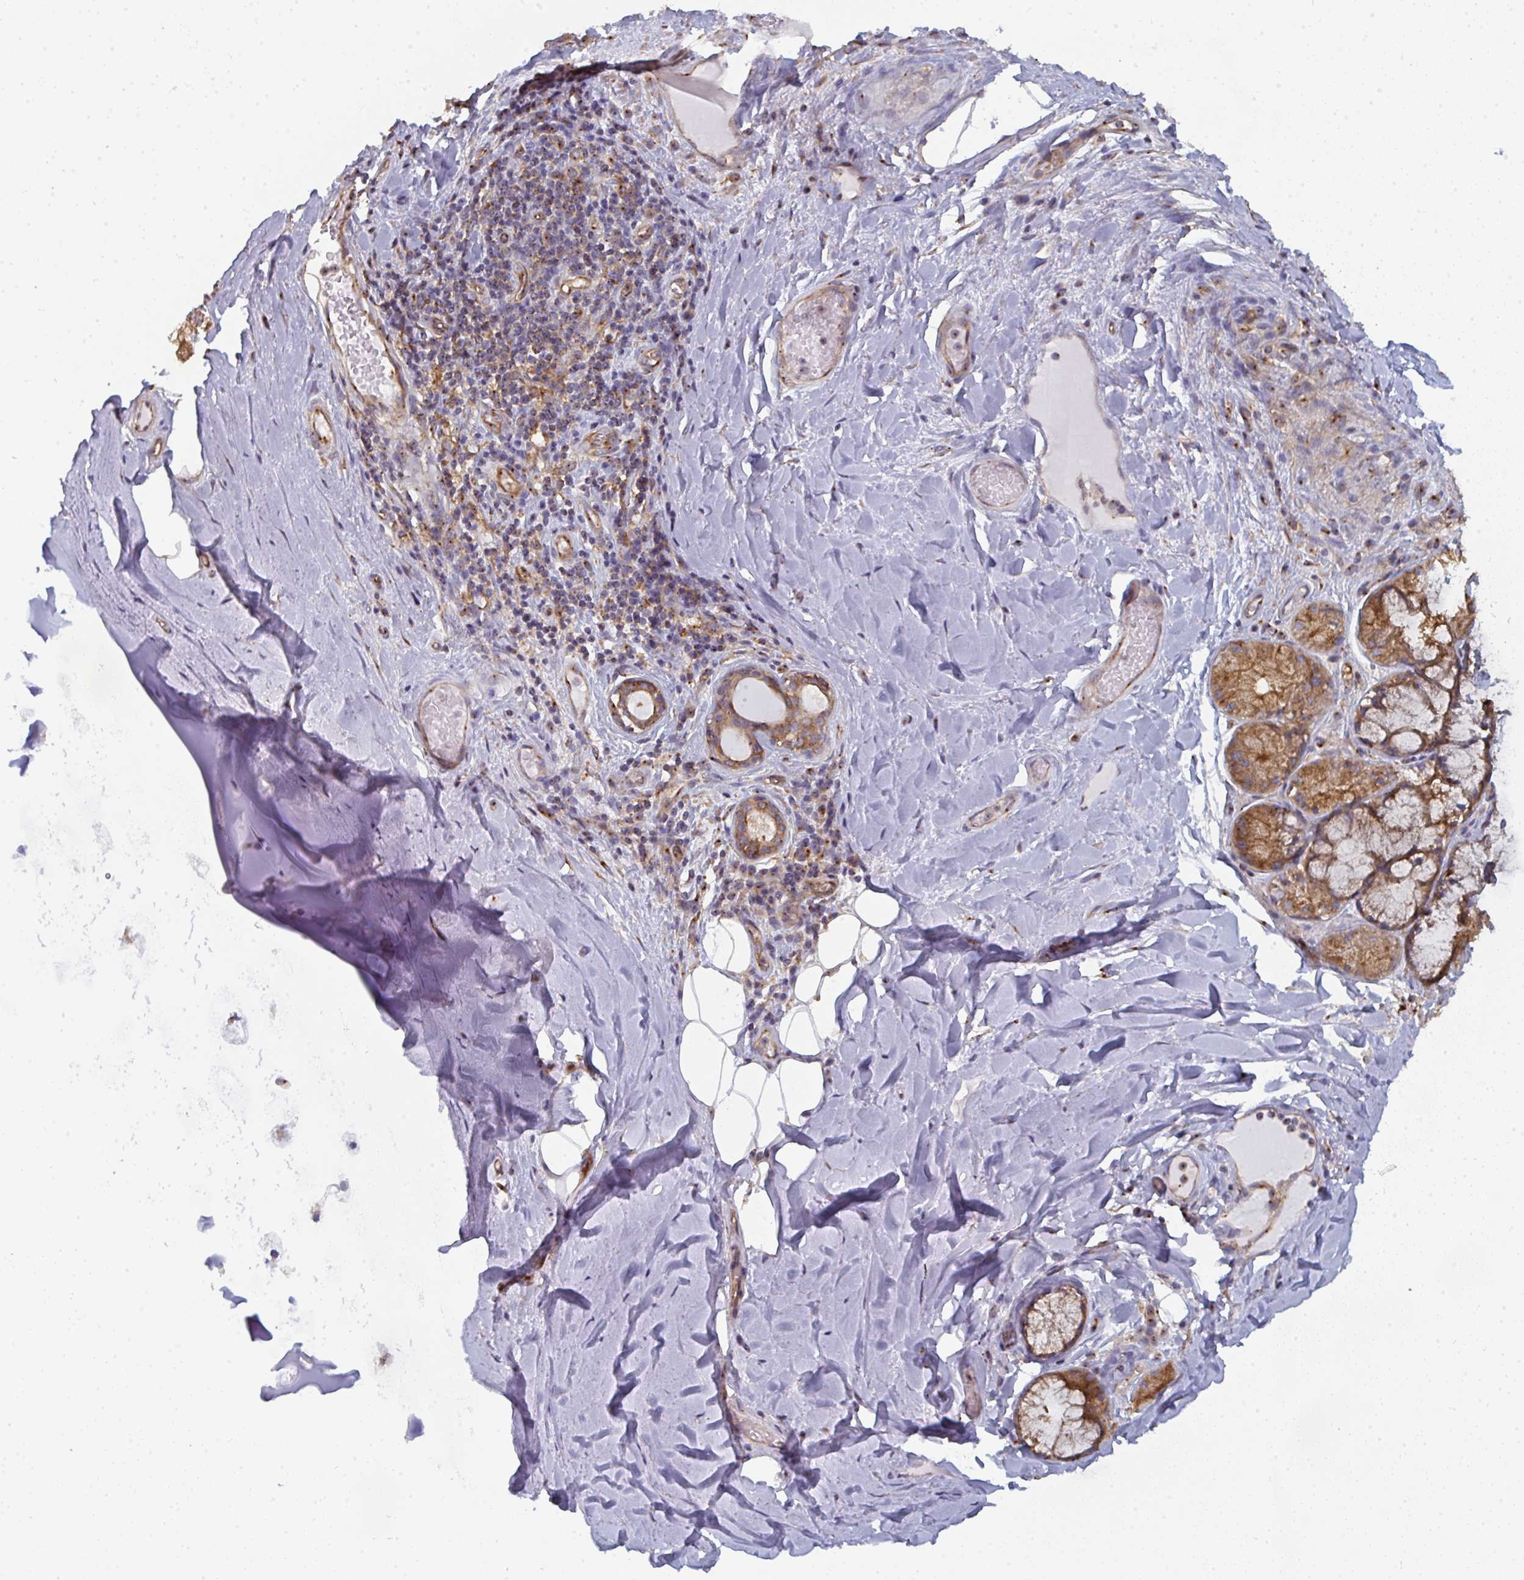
{"staining": {"intensity": "negative", "quantity": "none", "location": "none"}, "tissue": "adipose tissue", "cell_type": "Adipocytes", "image_type": "normal", "snomed": [{"axis": "morphology", "description": "Normal tissue, NOS"}, {"axis": "topography", "description": "Cartilage tissue"}, {"axis": "topography", "description": "Bronchus"}], "caption": "High power microscopy histopathology image of an immunohistochemistry photomicrograph of unremarkable adipose tissue, revealing no significant positivity in adipocytes. Nuclei are stained in blue.", "gene": "DYNC1I2", "patient": {"sex": "male", "age": 64}}